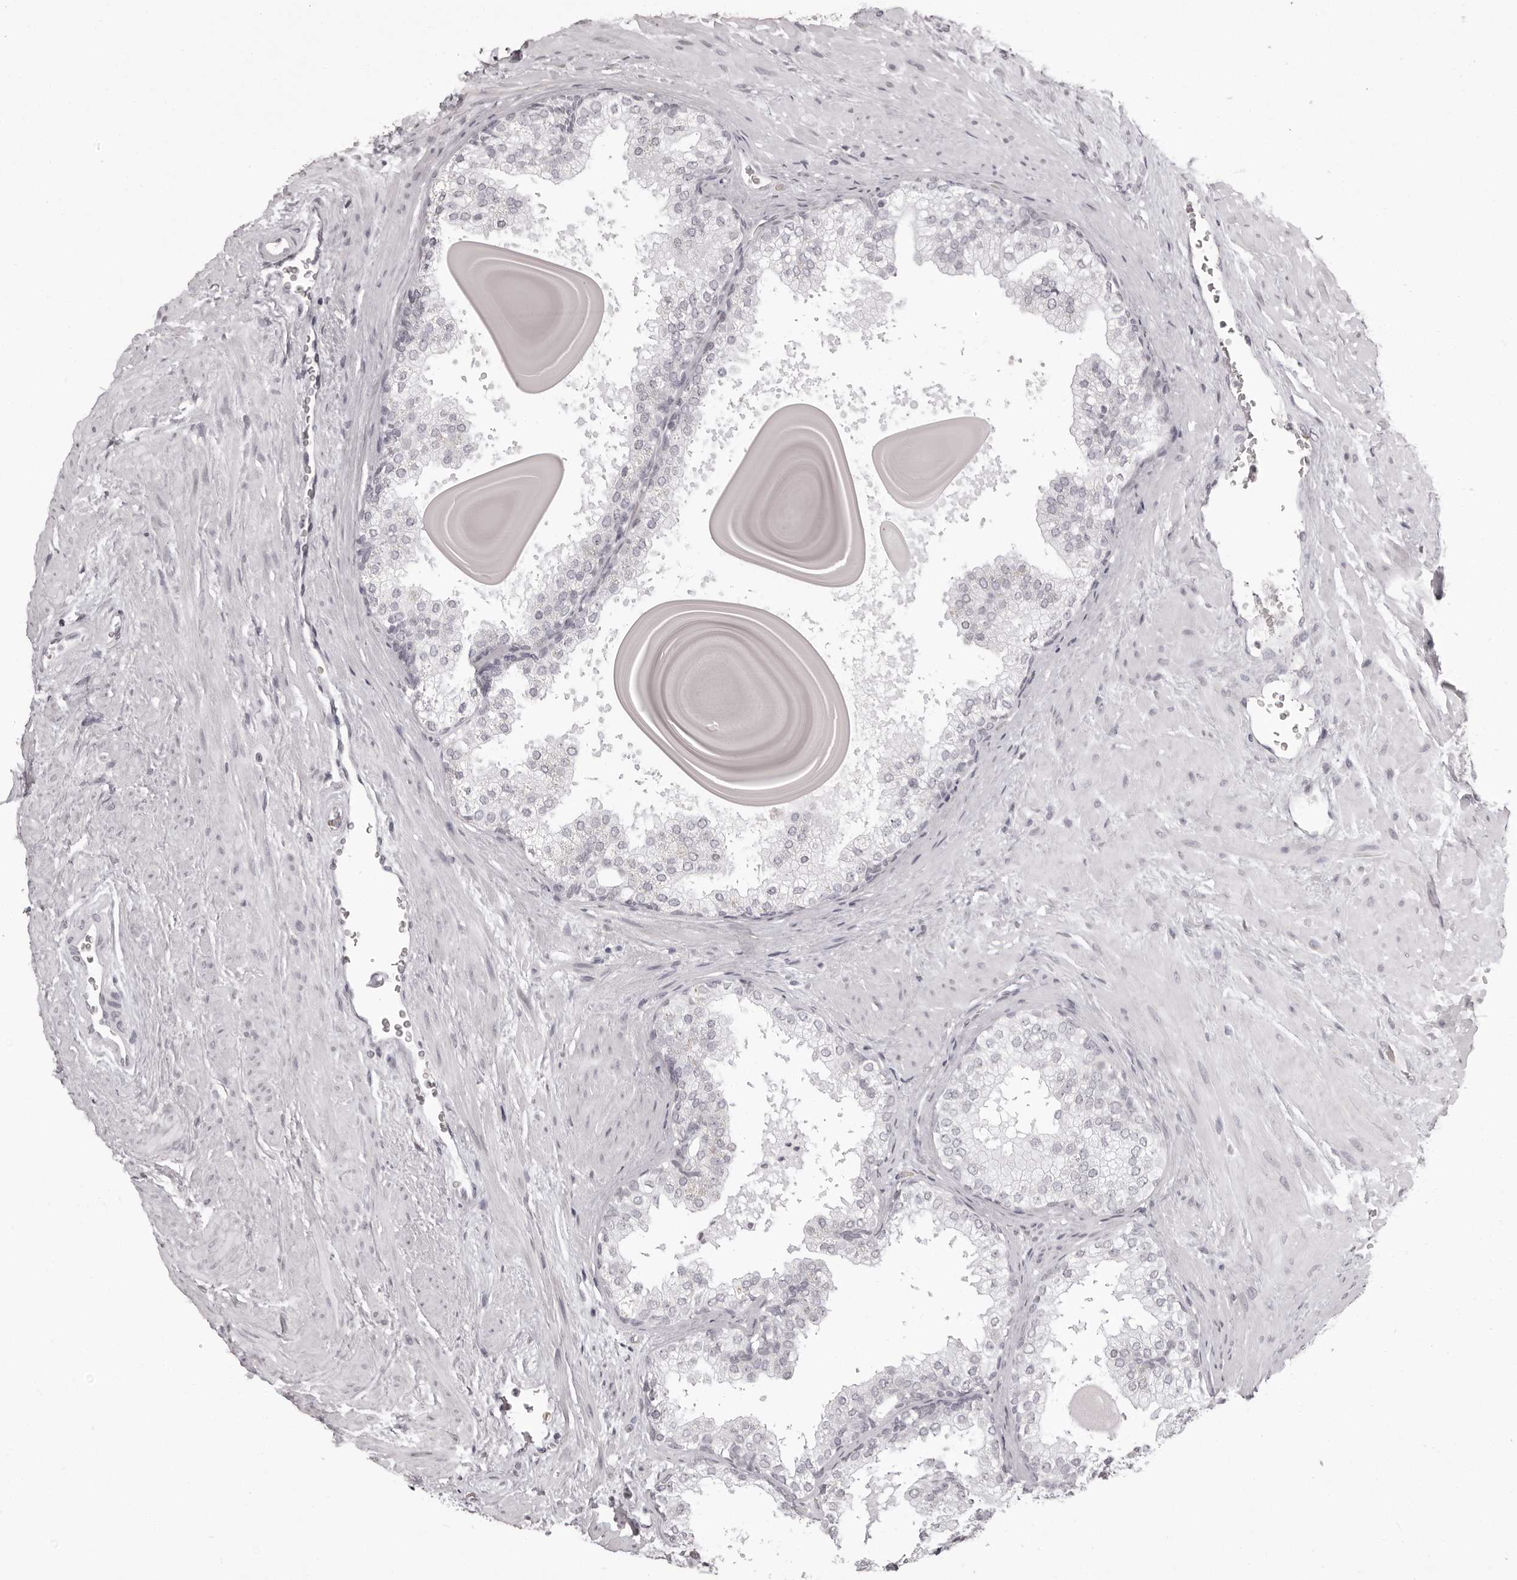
{"staining": {"intensity": "negative", "quantity": "none", "location": "none"}, "tissue": "prostate", "cell_type": "Glandular cells", "image_type": "normal", "snomed": [{"axis": "morphology", "description": "Normal tissue, NOS"}, {"axis": "topography", "description": "Prostate"}], "caption": "Normal prostate was stained to show a protein in brown. There is no significant expression in glandular cells.", "gene": "C8orf74", "patient": {"sex": "male", "age": 48}}